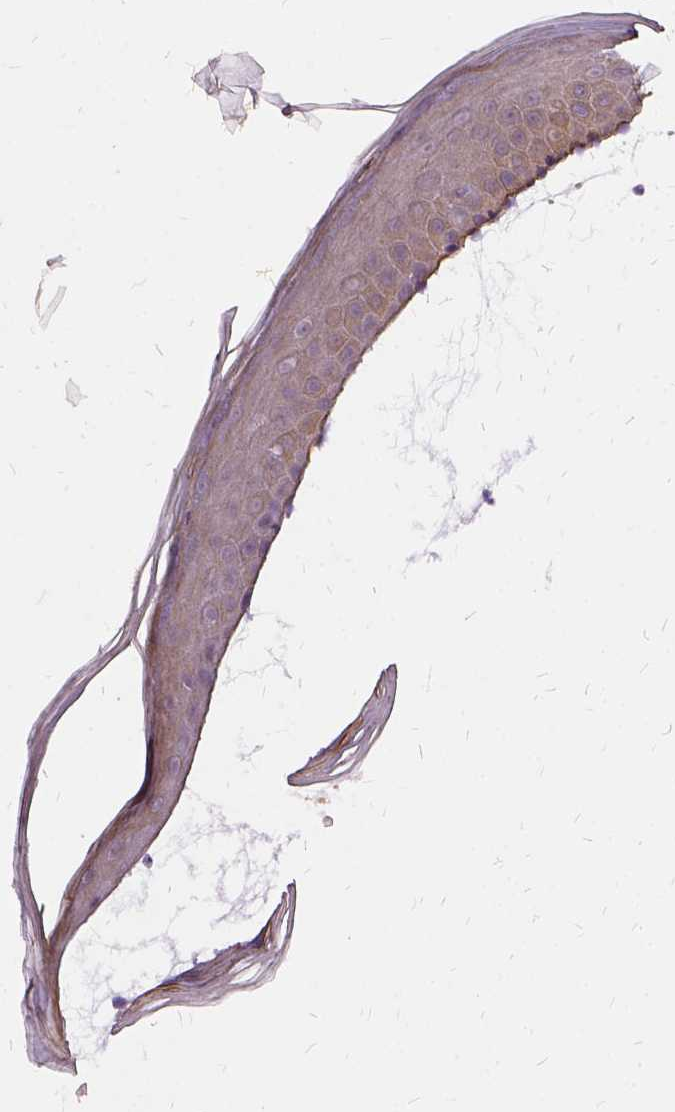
{"staining": {"intensity": "negative", "quantity": "none", "location": "none"}, "tissue": "skin", "cell_type": "Fibroblasts", "image_type": "normal", "snomed": [{"axis": "morphology", "description": "Normal tissue, NOS"}, {"axis": "topography", "description": "Skin"}], "caption": "Immunohistochemistry (IHC) histopathology image of normal skin: human skin stained with DAB reveals no significant protein positivity in fibroblasts.", "gene": "ILRUN", "patient": {"sex": "female", "age": 62}}